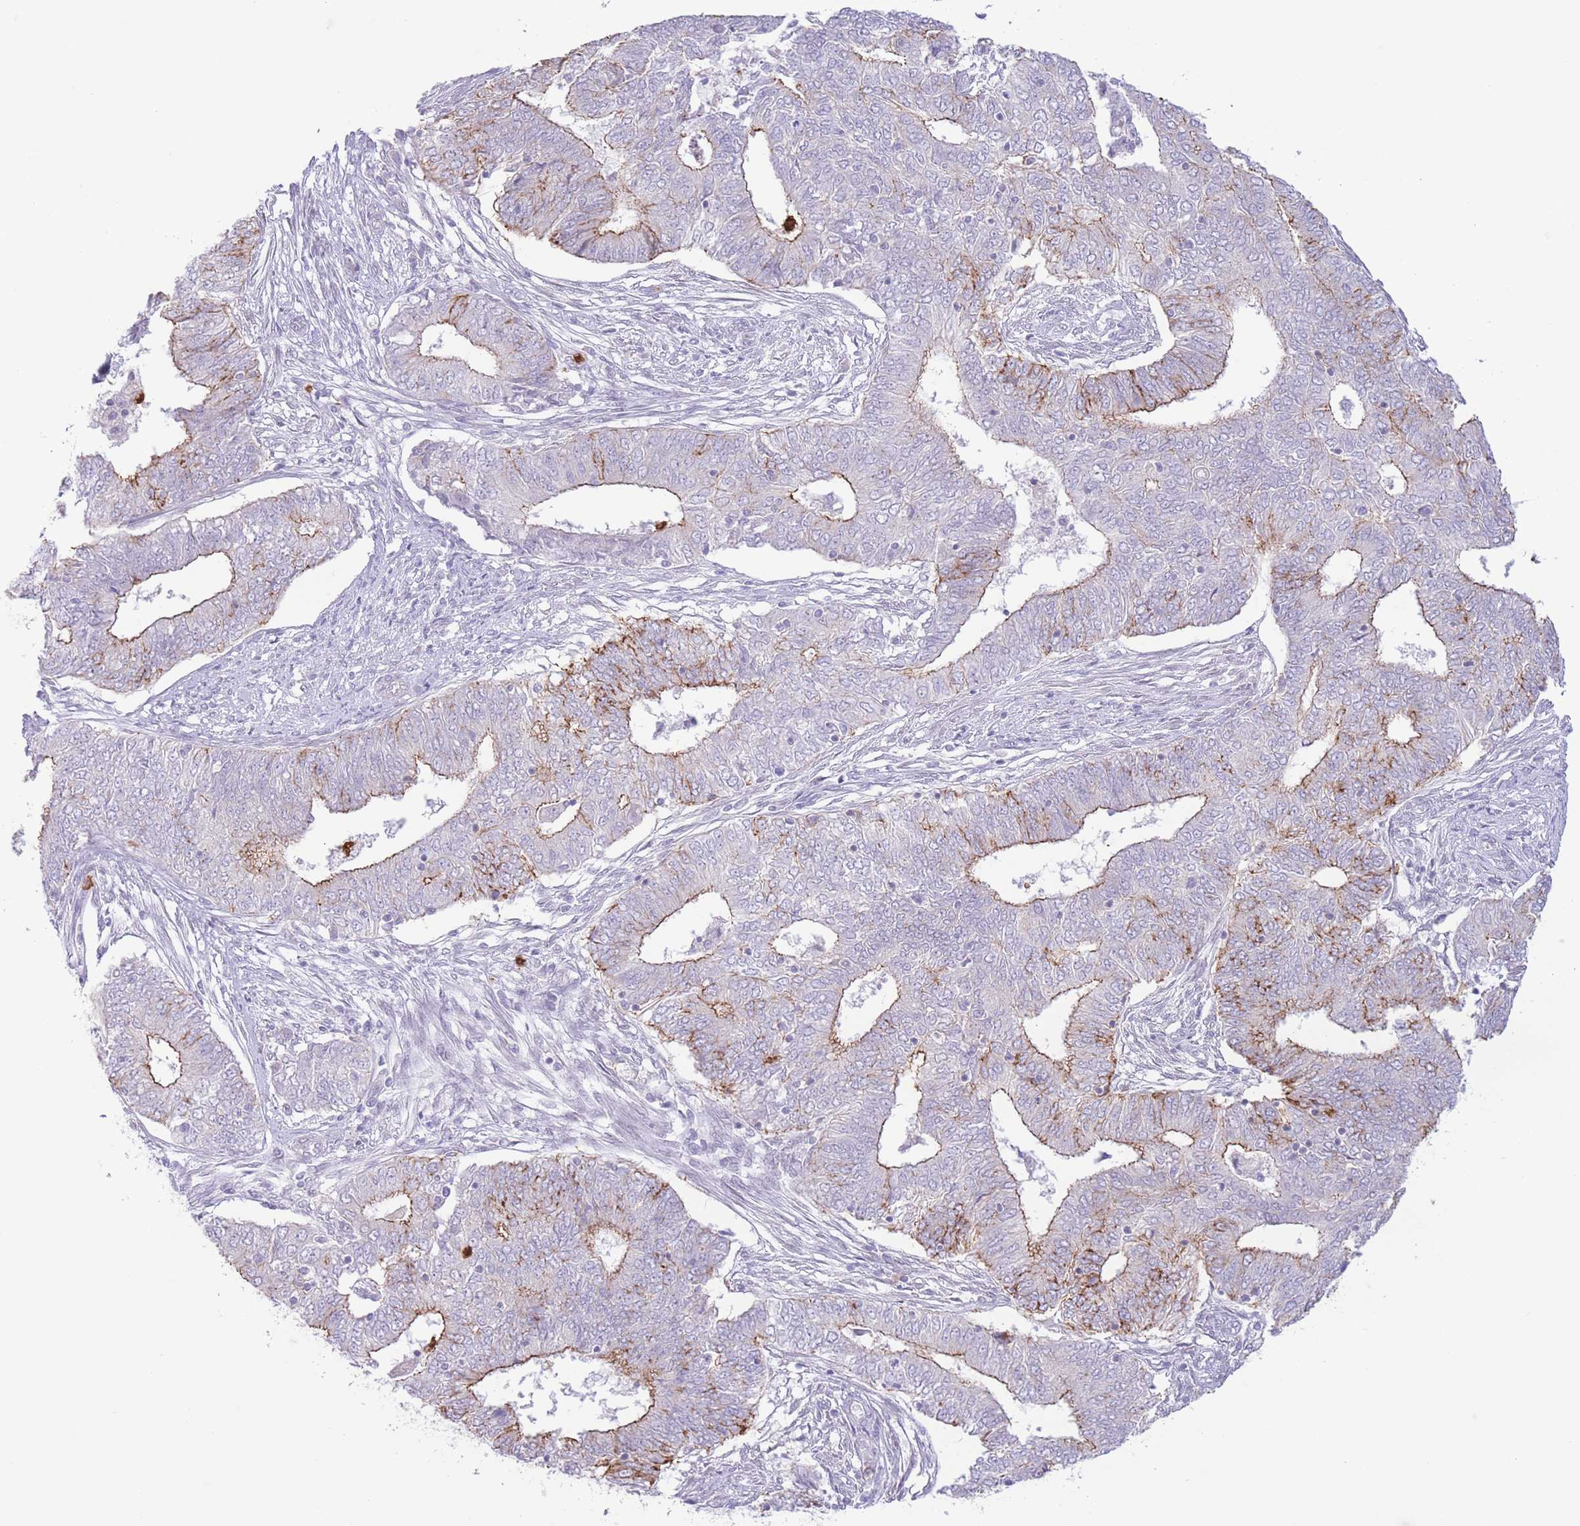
{"staining": {"intensity": "moderate", "quantity": "<25%", "location": "cytoplasmic/membranous"}, "tissue": "endometrial cancer", "cell_type": "Tumor cells", "image_type": "cancer", "snomed": [{"axis": "morphology", "description": "Adenocarcinoma, NOS"}, {"axis": "topography", "description": "Endometrium"}], "caption": "IHC (DAB (3,3'-diaminobenzidine)) staining of human endometrial adenocarcinoma reveals moderate cytoplasmic/membranous protein positivity in approximately <25% of tumor cells.", "gene": "LCLAT1", "patient": {"sex": "female", "age": 62}}